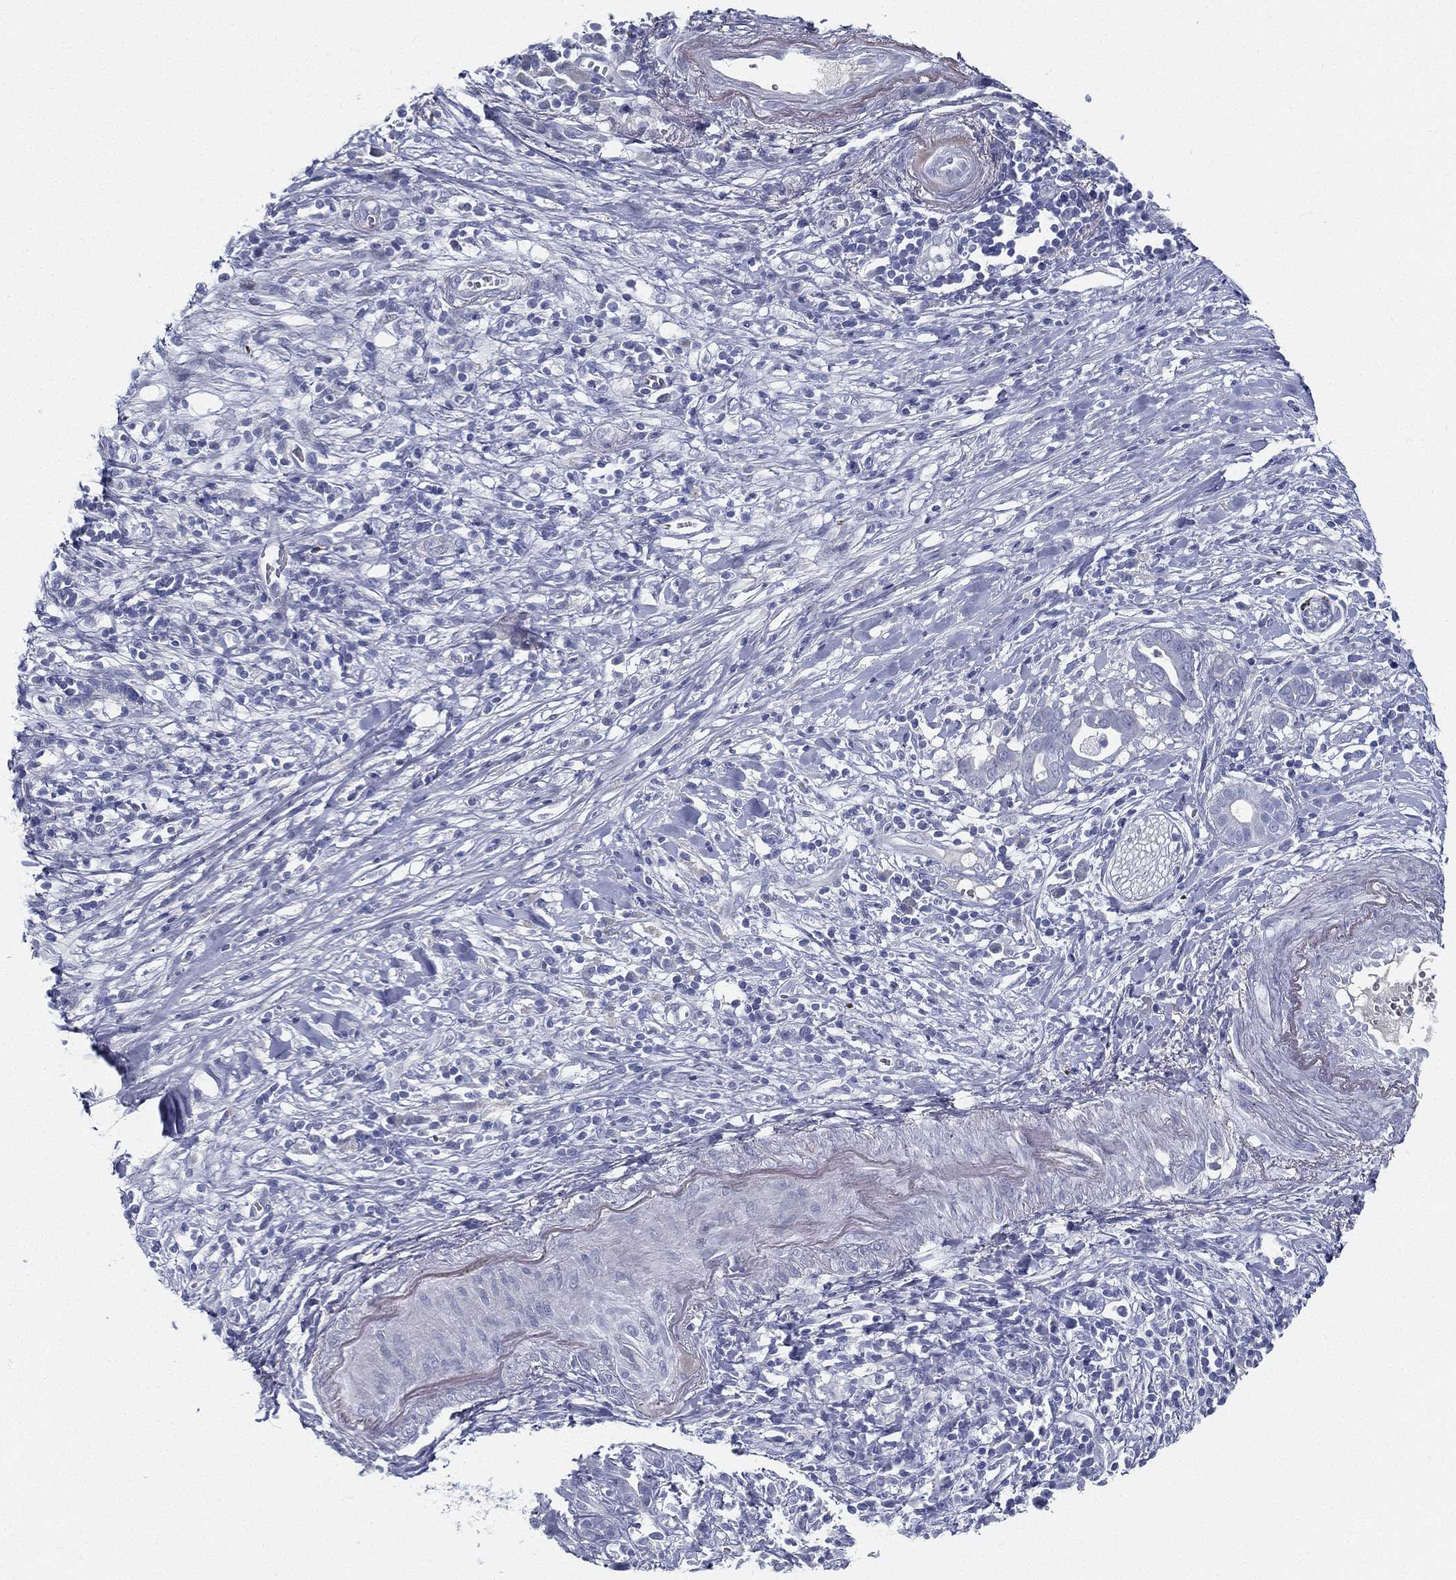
{"staining": {"intensity": "negative", "quantity": "none", "location": "none"}, "tissue": "pancreatic cancer", "cell_type": "Tumor cells", "image_type": "cancer", "snomed": [{"axis": "morphology", "description": "Adenocarcinoma, NOS"}, {"axis": "topography", "description": "Pancreas"}], "caption": "This is an IHC histopathology image of pancreatic cancer. There is no staining in tumor cells.", "gene": "SPPL2C", "patient": {"sex": "male", "age": 61}}